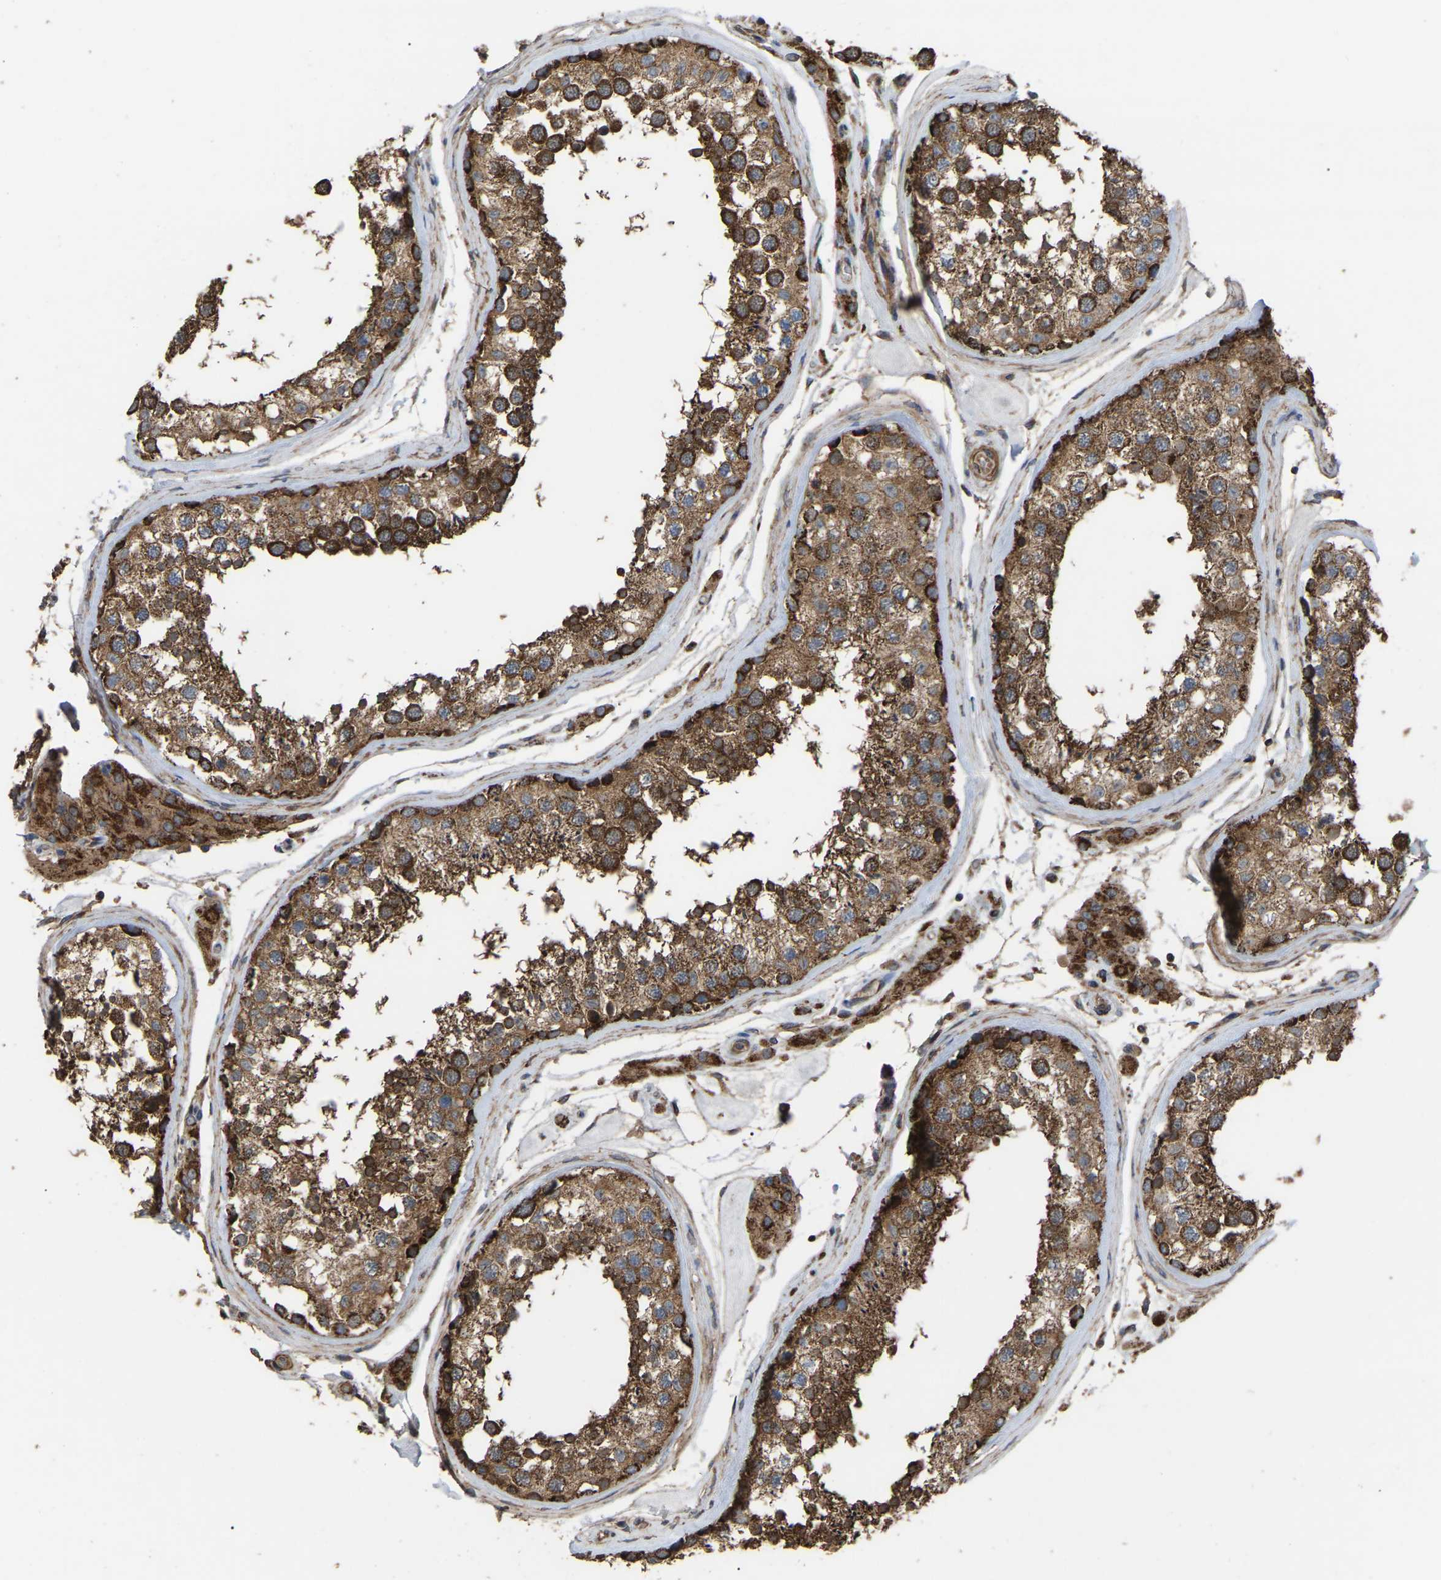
{"staining": {"intensity": "strong", "quantity": ">75%", "location": "cytoplasmic/membranous"}, "tissue": "testis", "cell_type": "Cells in seminiferous ducts", "image_type": "normal", "snomed": [{"axis": "morphology", "description": "Normal tissue, NOS"}, {"axis": "topography", "description": "Testis"}], "caption": "Immunohistochemistry (DAB (3,3'-diaminobenzidine)) staining of unremarkable testis demonstrates strong cytoplasmic/membranous protein expression in about >75% of cells in seminiferous ducts. The staining was performed using DAB (3,3'-diaminobenzidine) to visualize the protein expression in brown, while the nuclei were stained in blue with hematoxylin (Magnification: 20x).", "gene": "GCC1", "patient": {"sex": "male", "age": 46}}